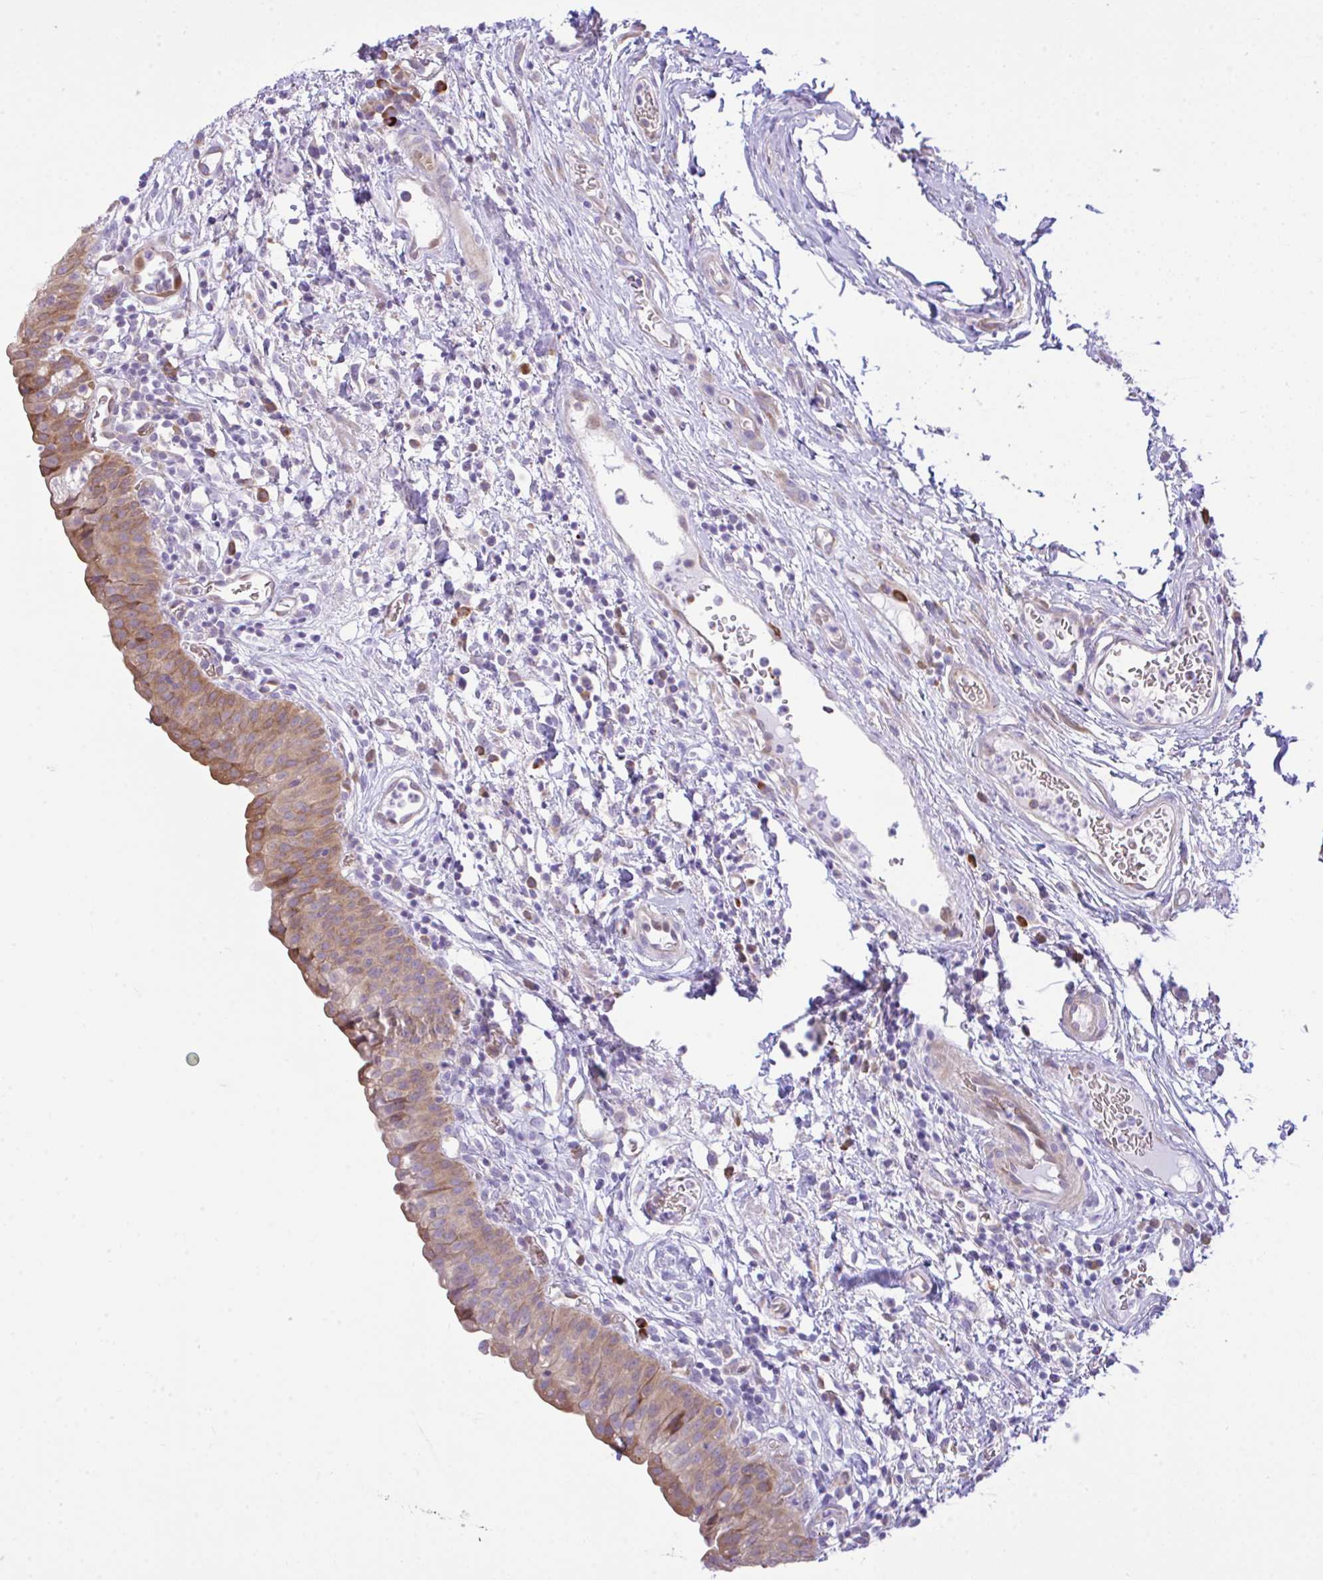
{"staining": {"intensity": "moderate", "quantity": "25%-75%", "location": "cytoplasmic/membranous"}, "tissue": "urinary bladder", "cell_type": "Urothelial cells", "image_type": "normal", "snomed": [{"axis": "morphology", "description": "Normal tissue, NOS"}, {"axis": "morphology", "description": "Inflammation, NOS"}, {"axis": "topography", "description": "Urinary bladder"}], "caption": "Immunohistochemical staining of benign human urinary bladder displays medium levels of moderate cytoplasmic/membranous expression in about 25%-75% of urothelial cells. The staining is performed using DAB brown chromogen to label protein expression. The nuclei are counter-stained blue using hematoxylin.", "gene": "EEF1A1", "patient": {"sex": "male", "age": 57}}